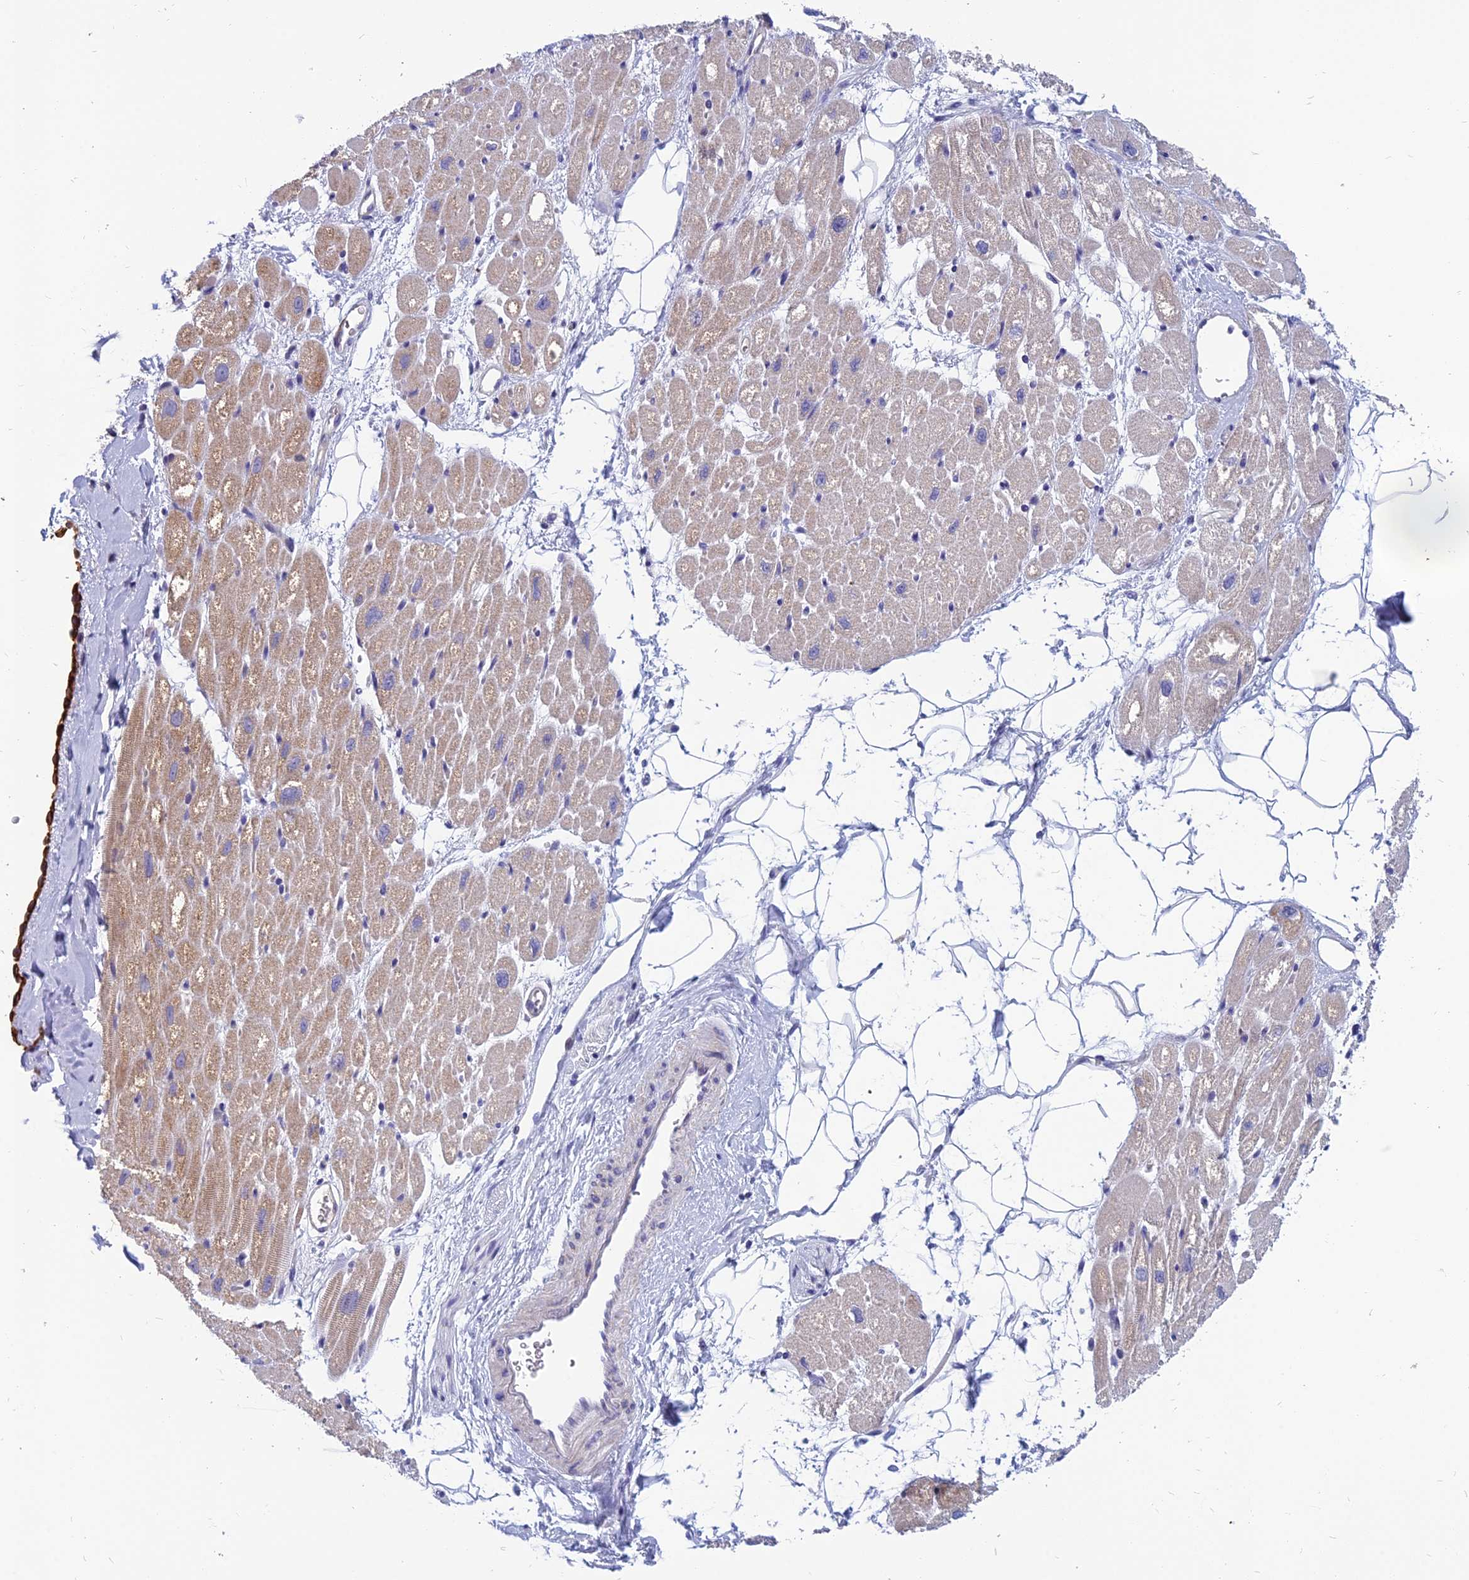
{"staining": {"intensity": "weak", "quantity": ">75%", "location": "cytoplasmic/membranous"}, "tissue": "heart muscle", "cell_type": "Cardiomyocytes", "image_type": "normal", "snomed": [{"axis": "morphology", "description": "Normal tissue, NOS"}, {"axis": "topography", "description": "Heart"}], "caption": "Cardiomyocytes display weak cytoplasmic/membranous expression in about >75% of cells in unremarkable heart muscle. Nuclei are stained in blue.", "gene": "RBM41", "patient": {"sex": "male", "age": 50}}